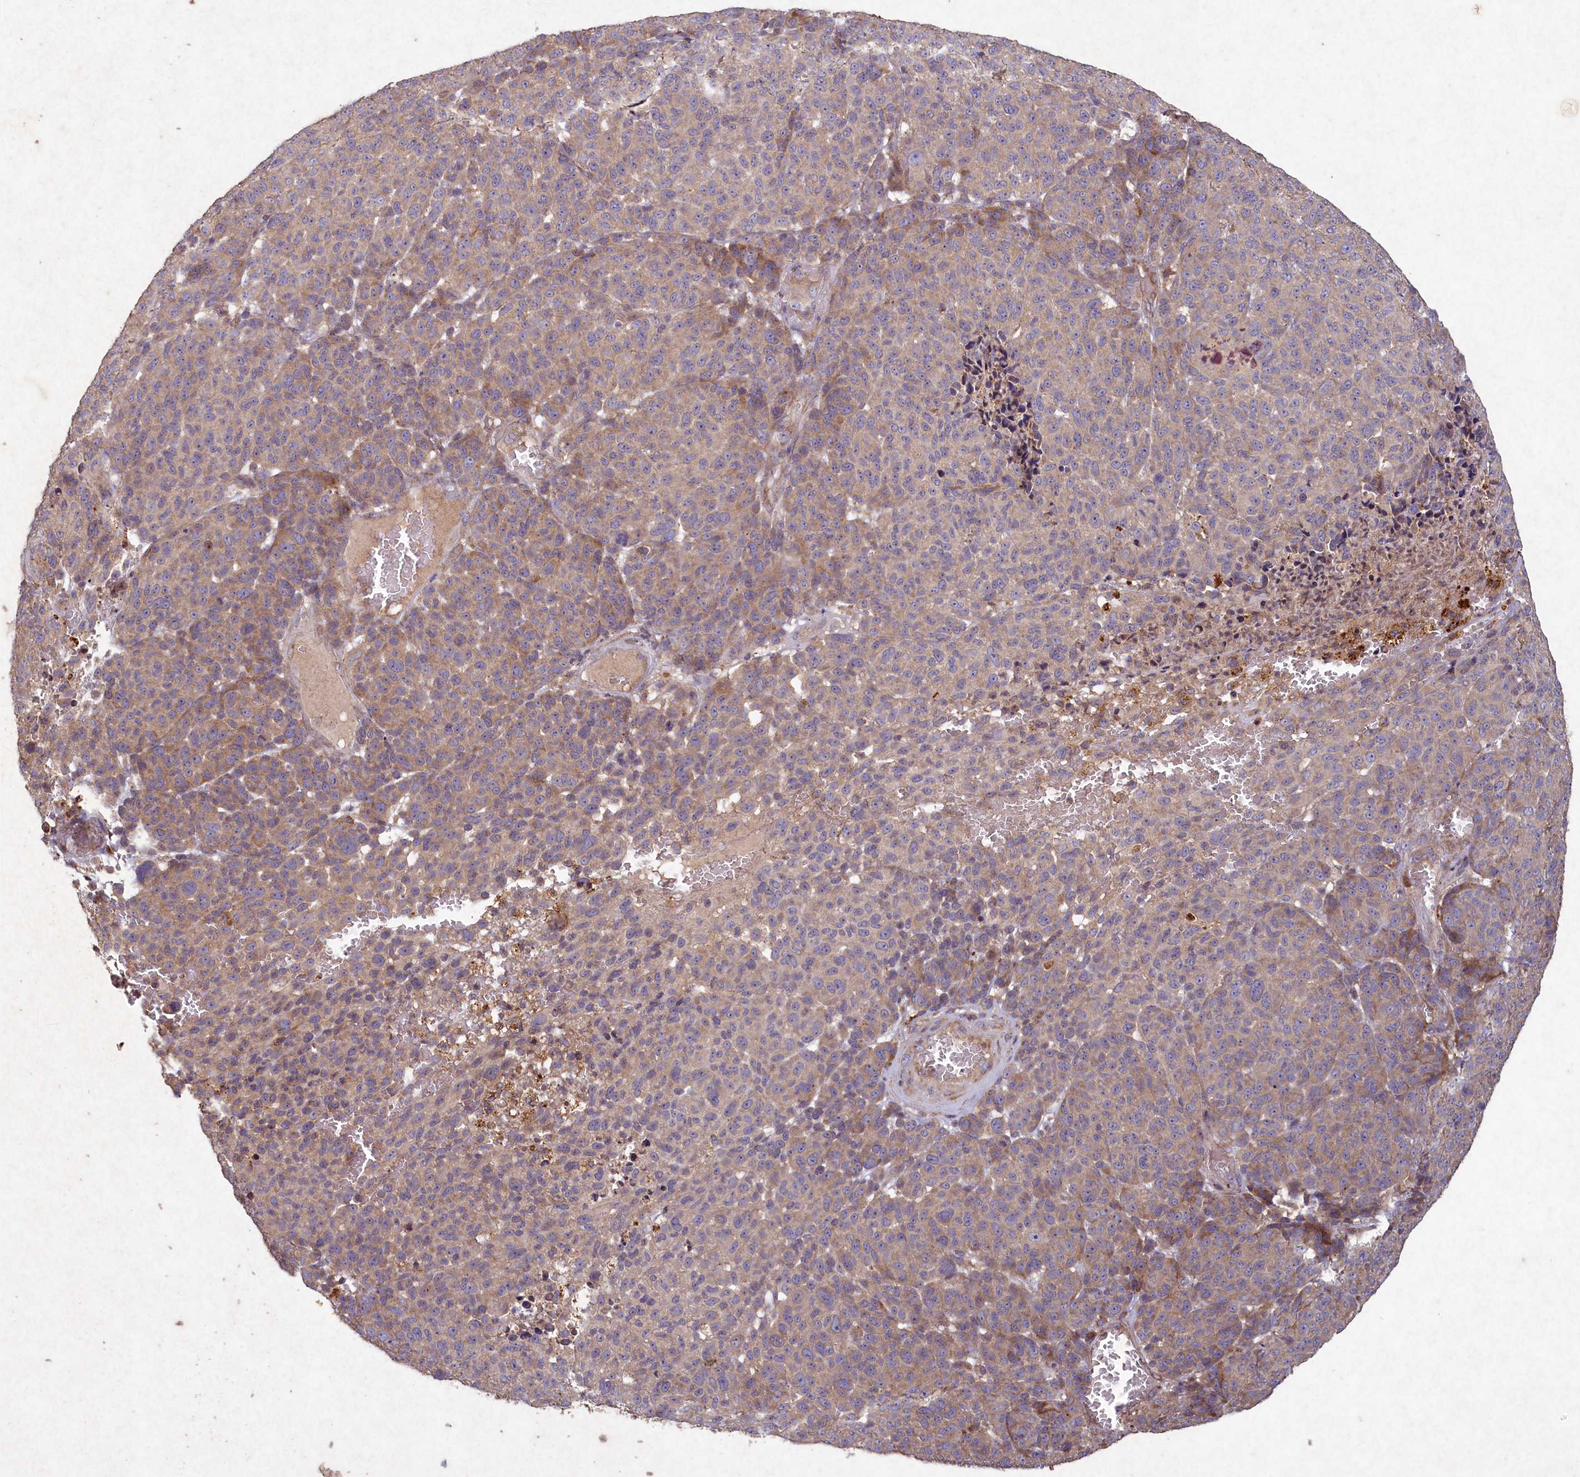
{"staining": {"intensity": "weak", "quantity": "25%-75%", "location": "cytoplasmic/membranous"}, "tissue": "melanoma", "cell_type": "Tumor cells", "image_type": "cancer", "snomed": [{"axis": "morphology", "description": "Malignant melanoma, NOS"}, {"axis": "topography", "description": "Skin"}], "caption": "IHC photomicrograph of neoplastic tissue: malignant melanoma stained using IHC displays low levels of weak protein expression localized specifically in the cytoplasmic/membranous of tumor cells, appearing as a cytoplasmic/membranous brown color.", "gene": "CIAO2B", "patient": {"sex": "male", "age": 49}}